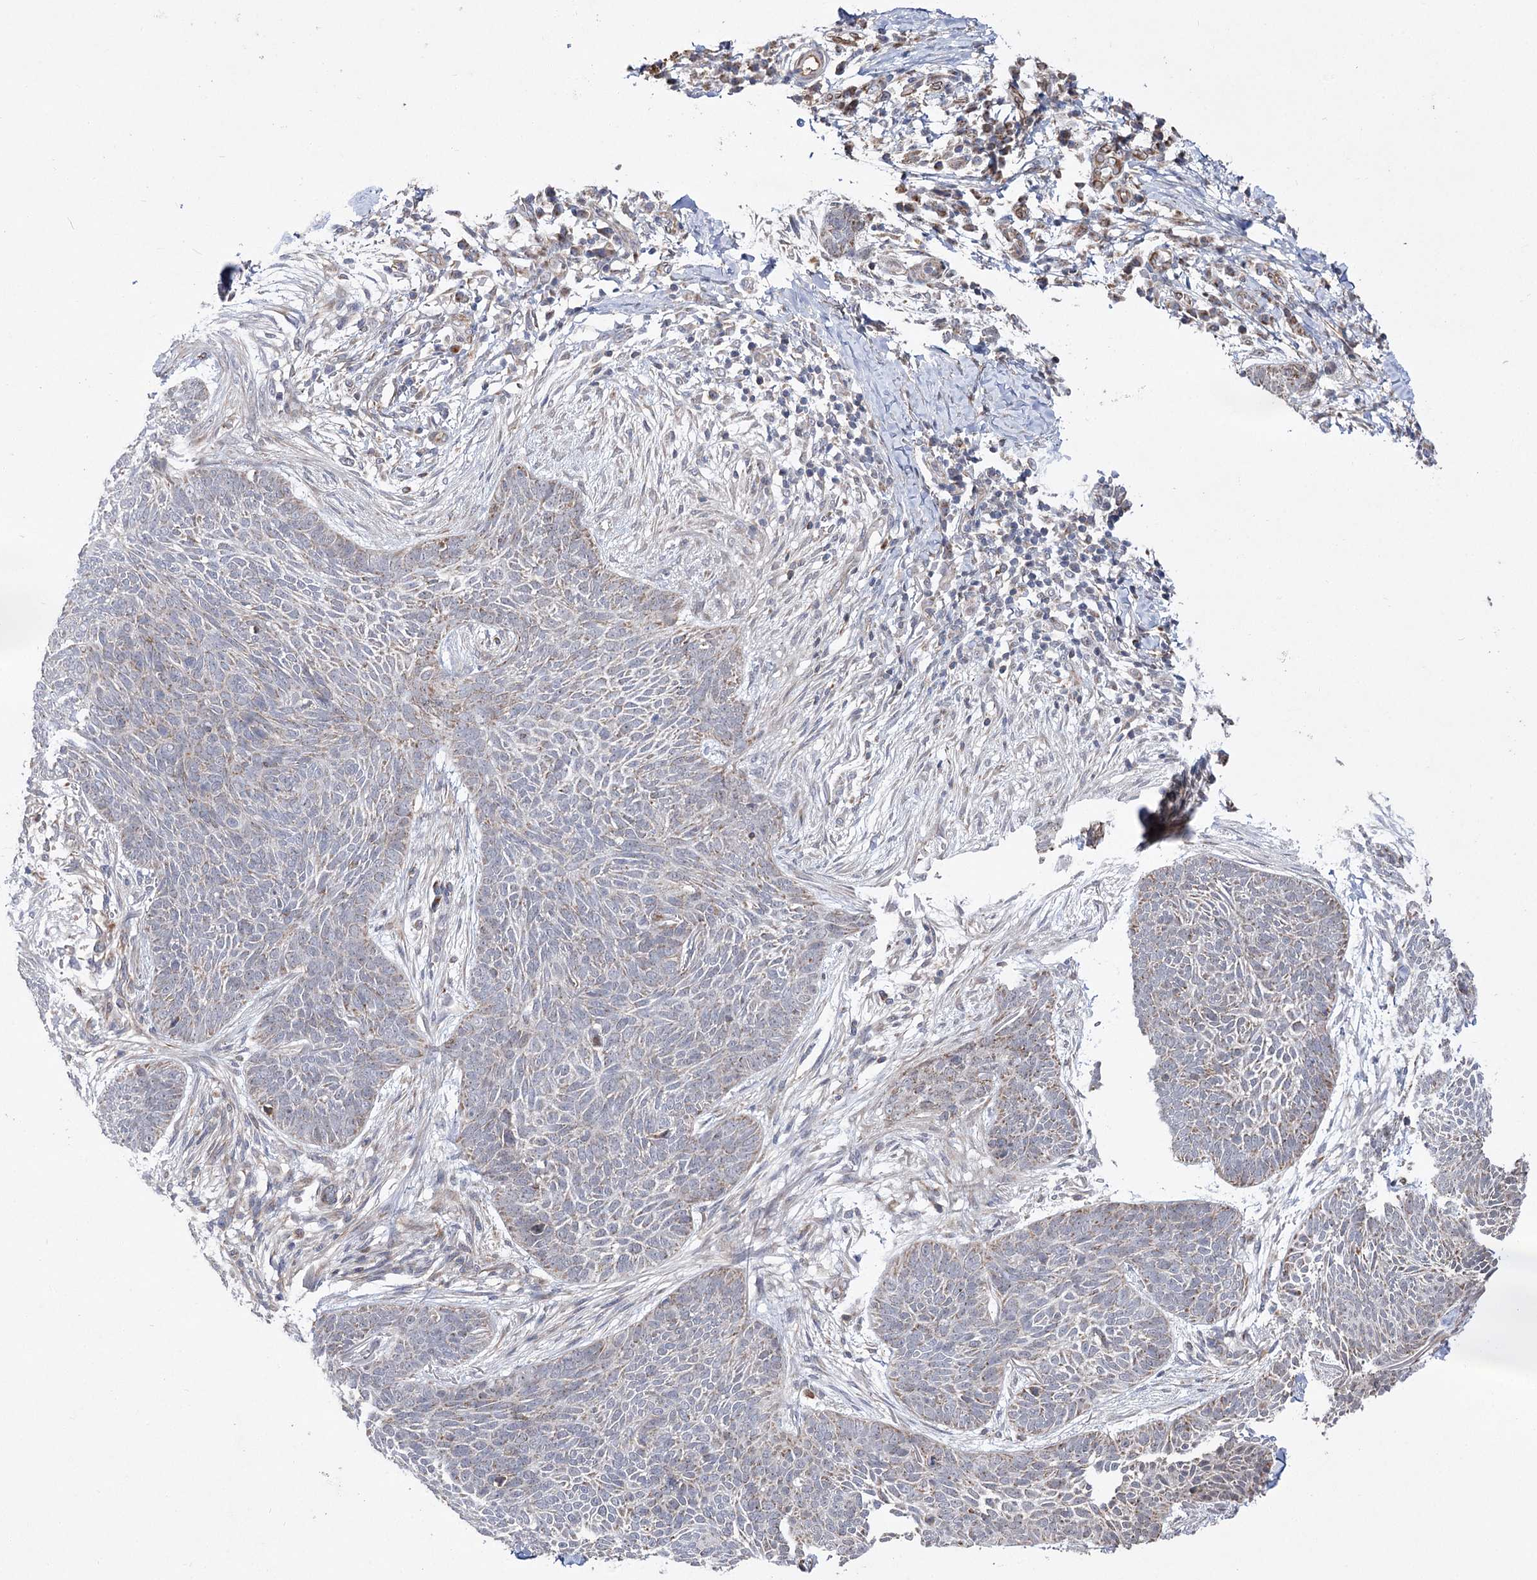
{"staining": {"intensity": "weak", "quantity": "<25%", "location": "cytoplasmic/membranous"}, "tissue": "skin cancer", "cell_type": "Tumor cells", "image_type": "cancer", "snomed": [{"axis": "morphology", "description": "Basal cell carcinoma"}, {"axis": "topography", "description": "Skin"}], "caption": "This micrograph is of skin cancer (basal cell carcinoma) stained with IHC to label a protein in brown with the nuclei are counter-stained blue. There is no staining in tumor cells.", "gene": "ECHDC3", "patient": {"sex": "male", "age": 85}}